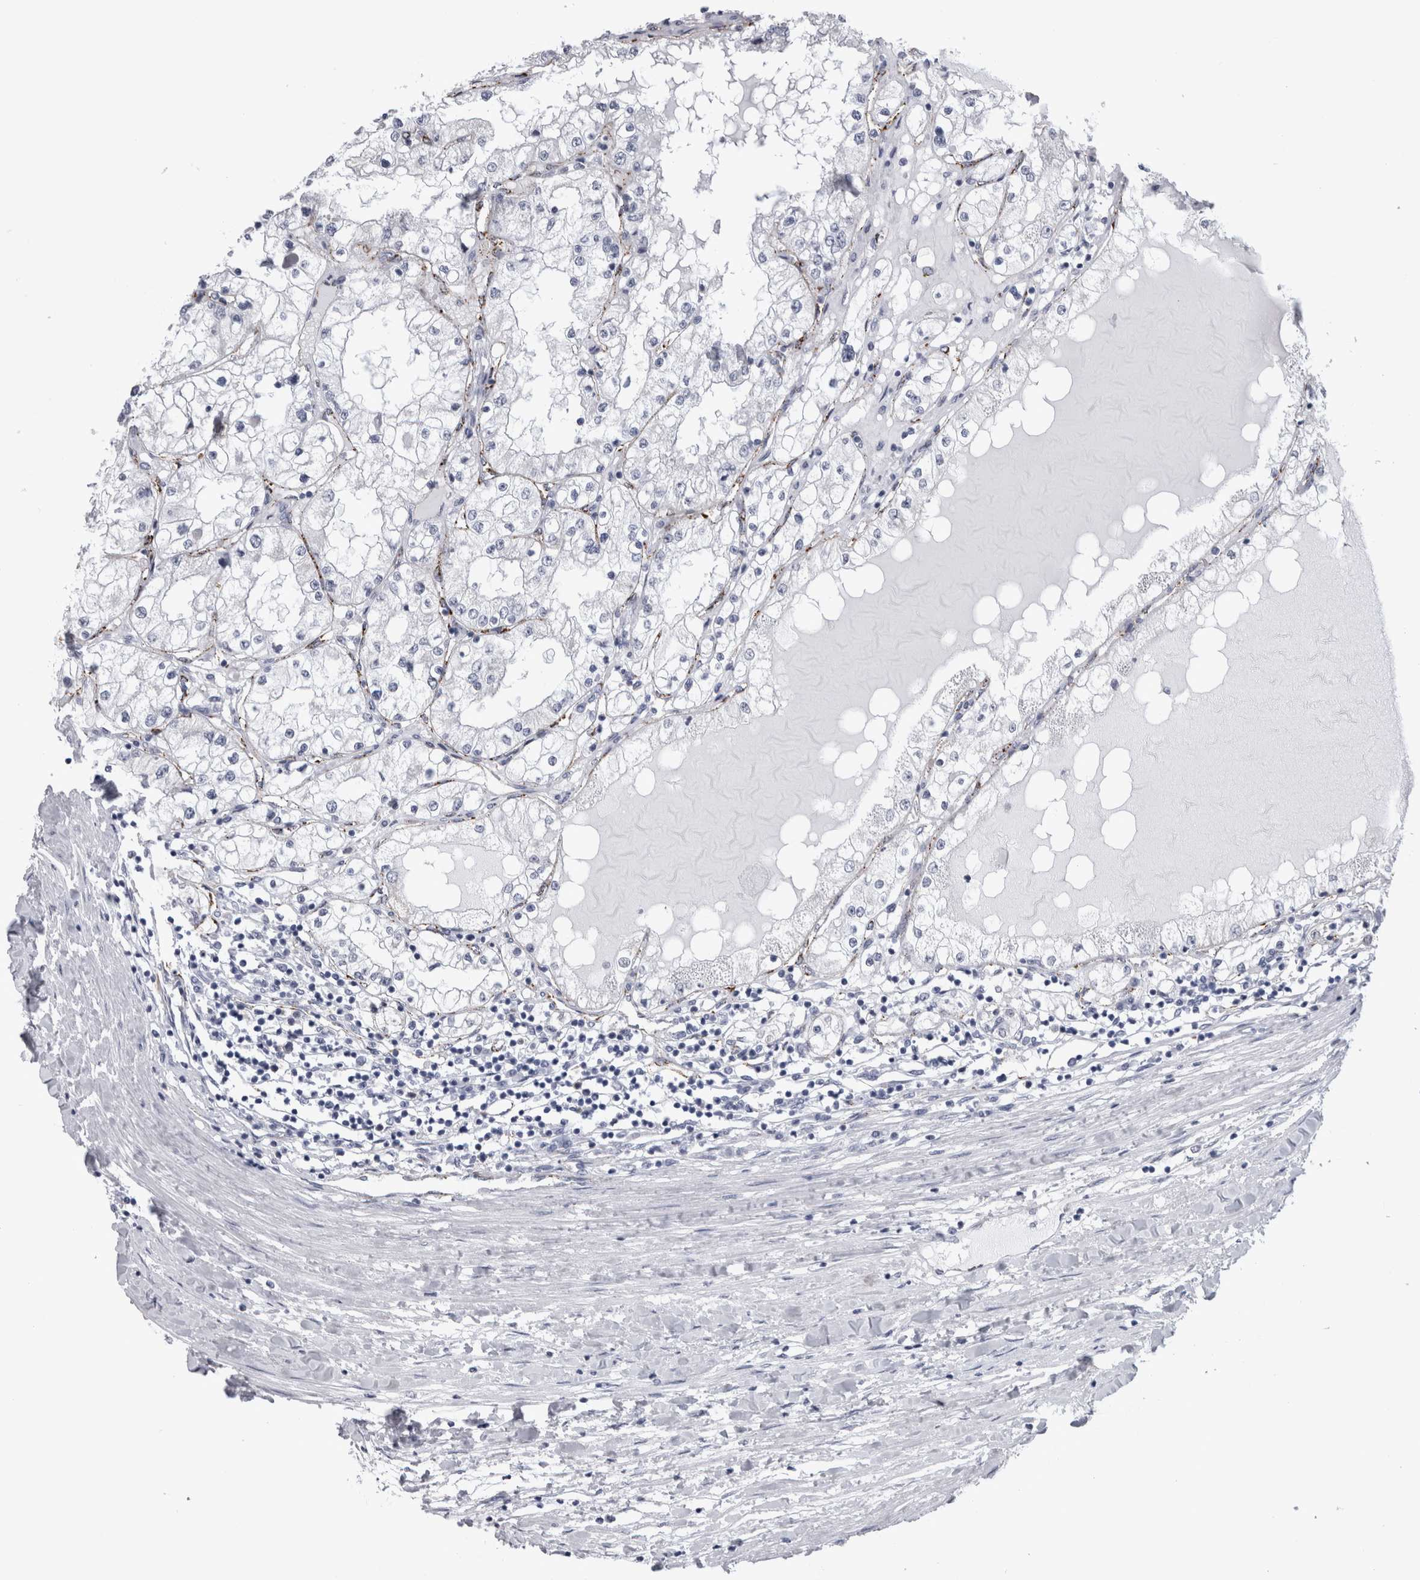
{"staining": {"intensity": "negative", "quantity": "none", "location": "none"}, "tissue": "renal cancer", "cell_type": "Tumor cells", "image_type": "cancer", "snomed": [{"axis": "morphology", "description": "Adenocarcinoma, NOS"}, {"axis": "topography", "description": "Kidney"}], "caption": "This is a image of immunohistochemistry (IHC) staining of renal cancer (adenocarcinoma), which shows no positivity in tumor cells. (DAB (3,3'-diaminobenzidine) IHC visualized using brightfield microscopy, high magnification).", "gene": "ACOT7", "patient": {"sex": "male", "age": 68}}